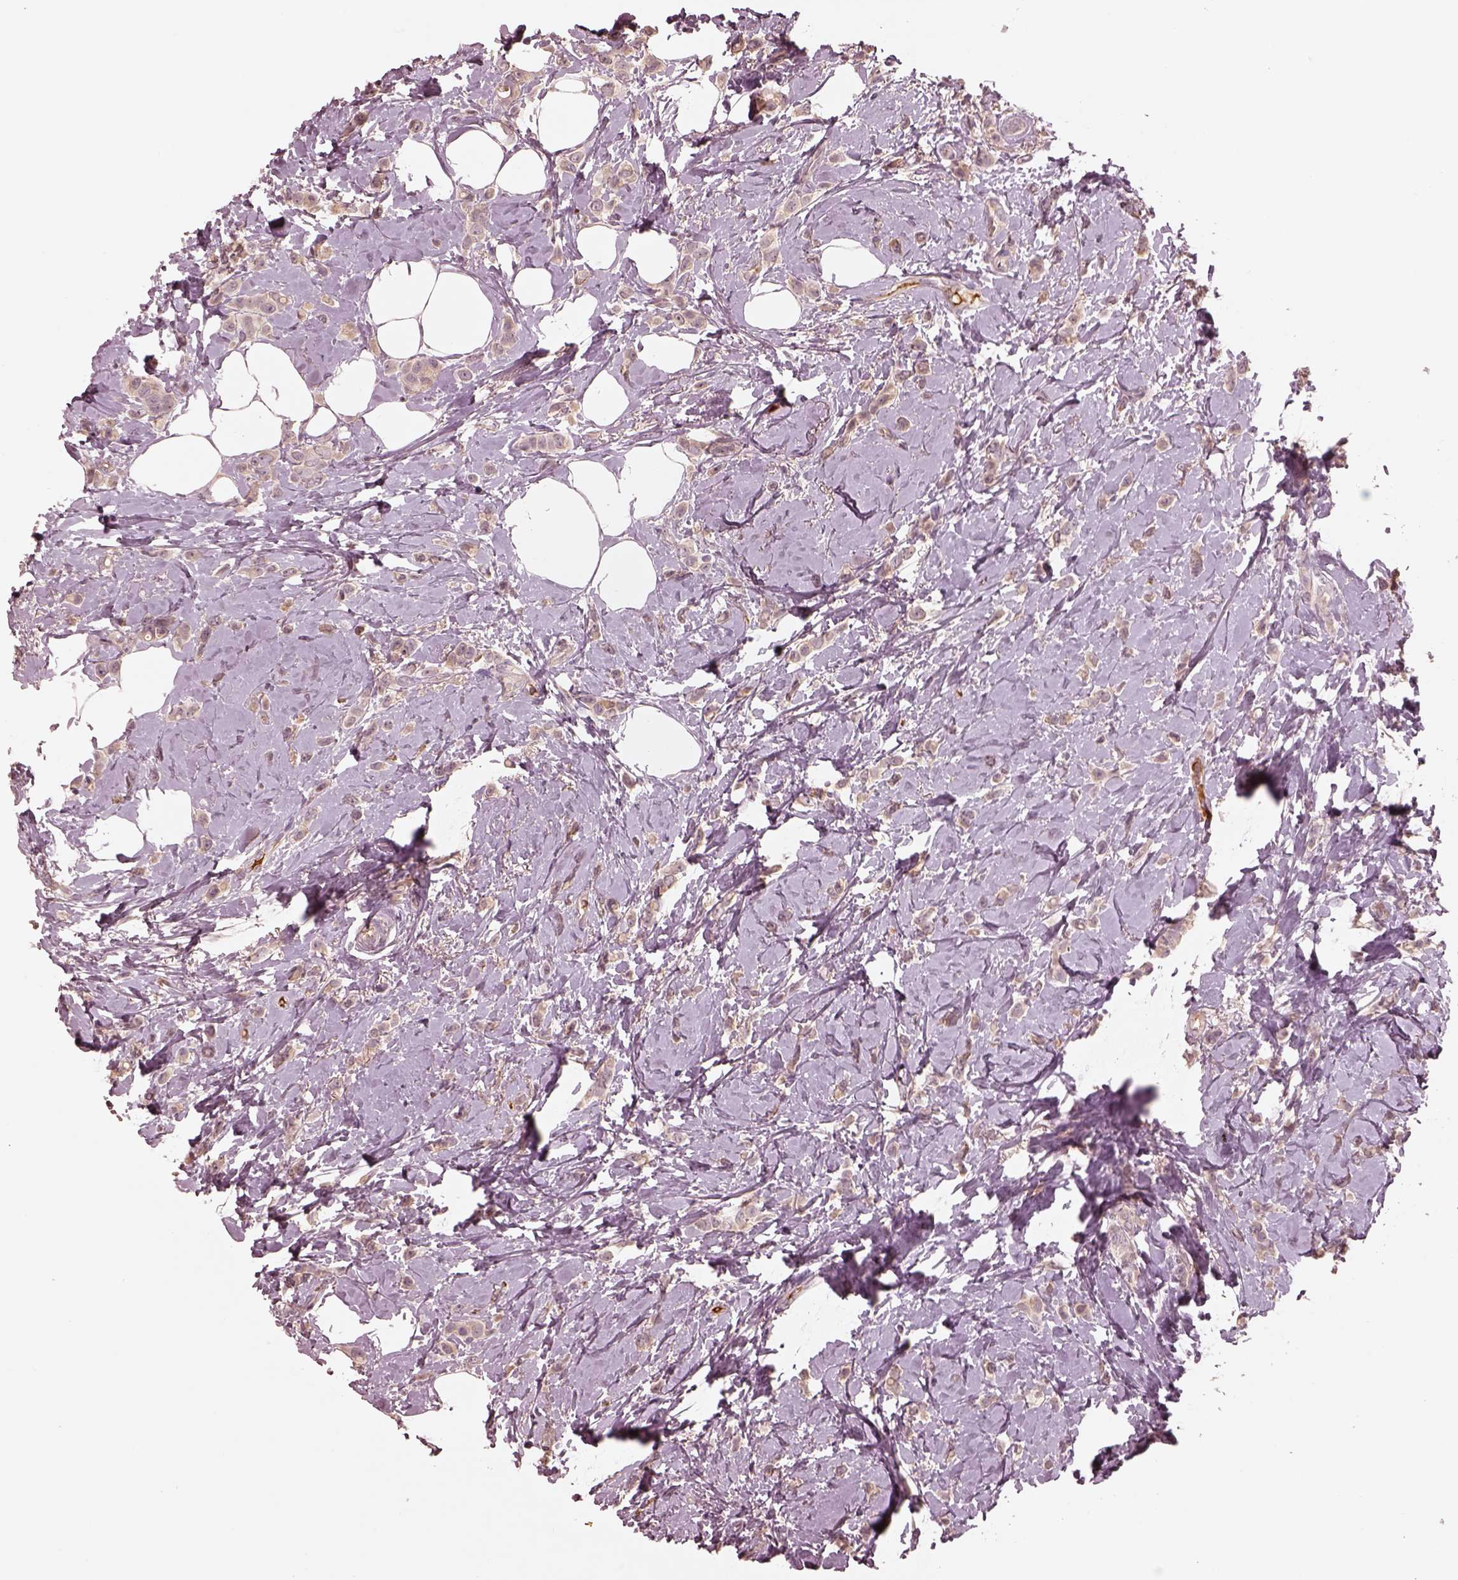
{"staining": {"intensity": "negative", "quantity": "none", "location": "none"}, "tissue": "breast cancer", "cell_type": "Tumor cells", "image_type": "cancer", "snomed": [{"axis": "morphology", "description": "Lobular carcinoma"}, {"axis": "topography", "description": "Breast"}], "caption": "The image demonstrates no staining of tumor cells in breast cancer. (Immunohistochemistry (ihc), brightfield microscopy, high magnification).", "gene": "TF", "patient": {"sex": "female", "age": 66}}